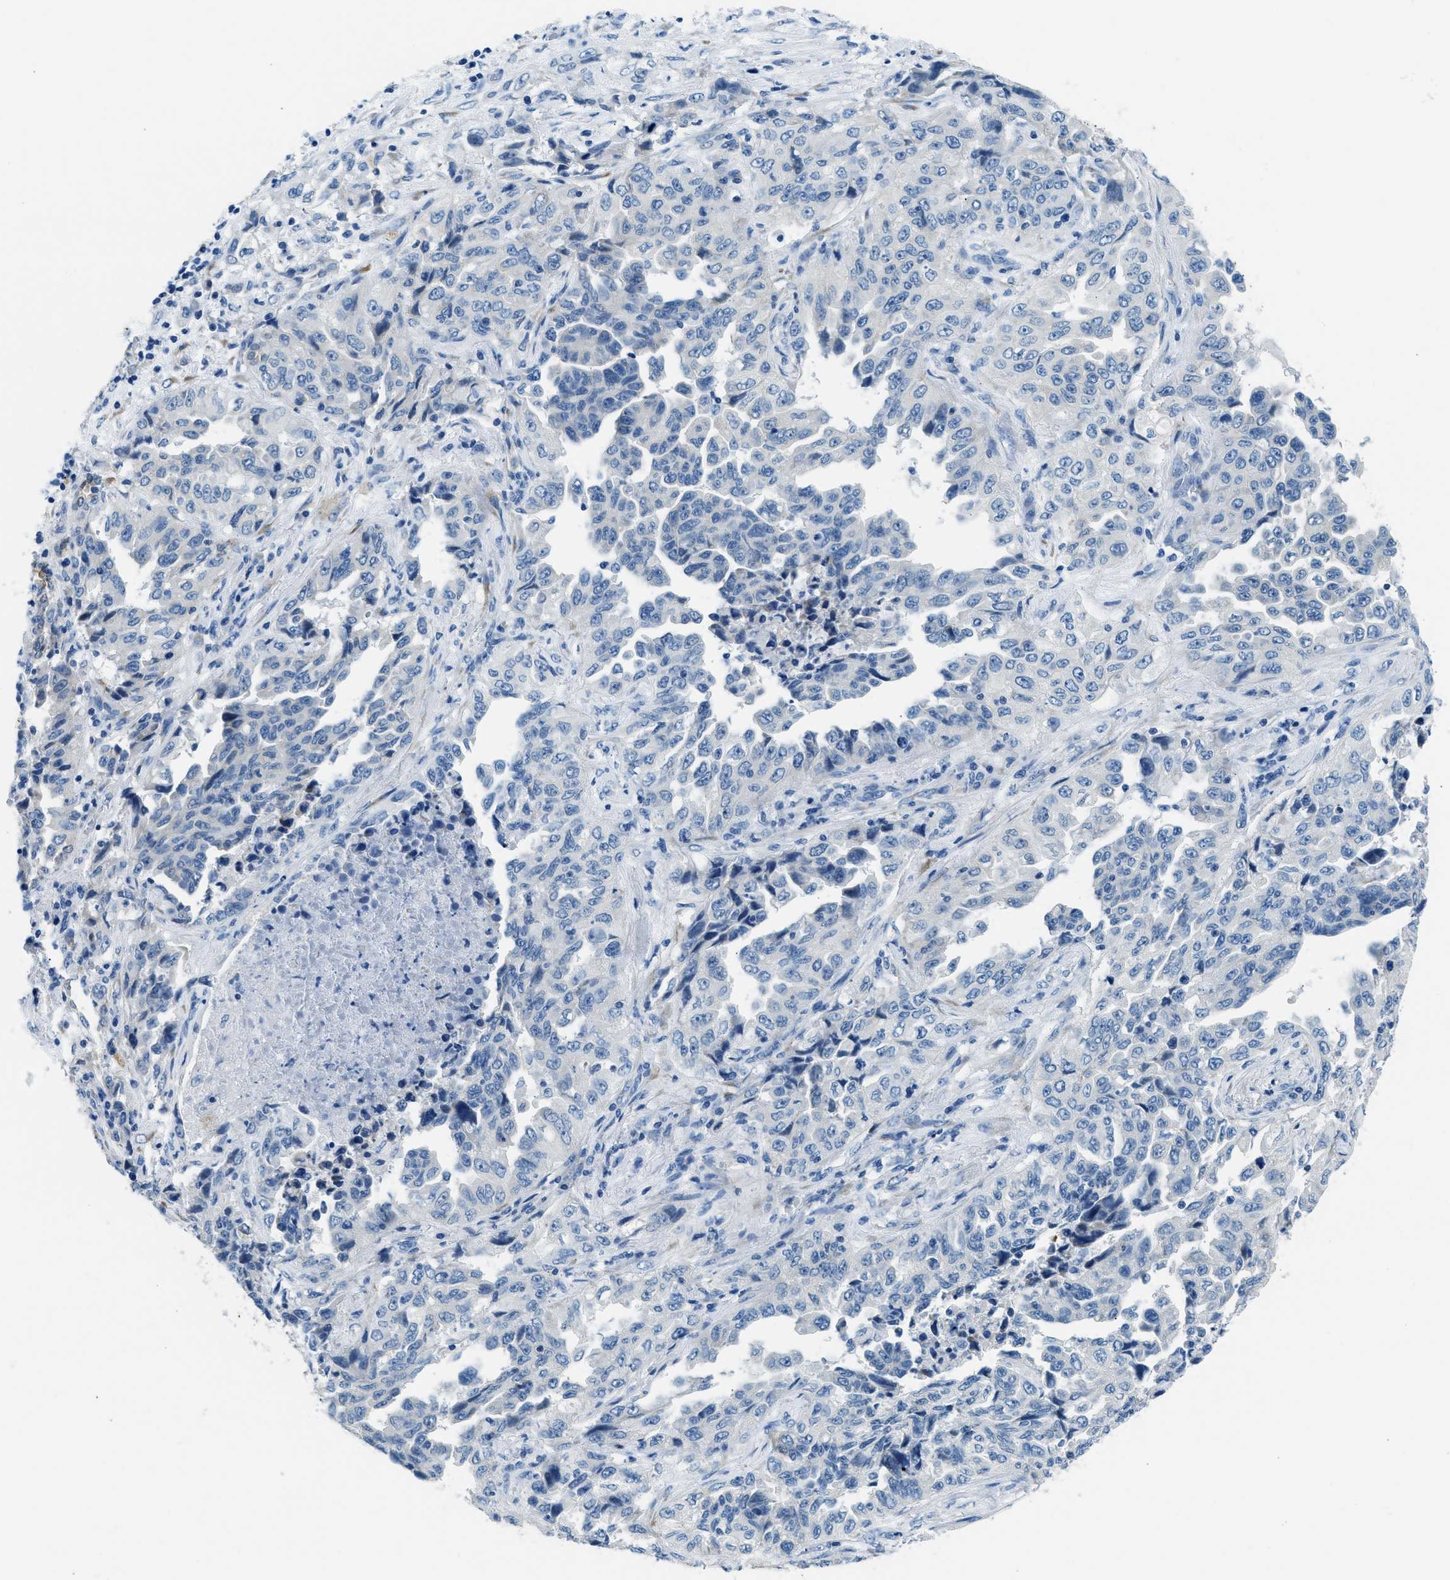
{"staining": {"intensity": "negative", "quantity": "none", "location": "none"}, "tissue": "lung cancer", "cell_type": "Tumor cells", "image_type": "cancer", "snomed": [{"axis": "morphology", "description": "Adenocarcinoma, NOS"}, {"axis": "topography", "description": "Lung"}], "caption": "High power microscopy image of an IHC photomicrograph of lung cancer, revealing no significant expression in tumor cells.", "gene": "CLDN18", "patient": {"sex": "female", "age": 51}}